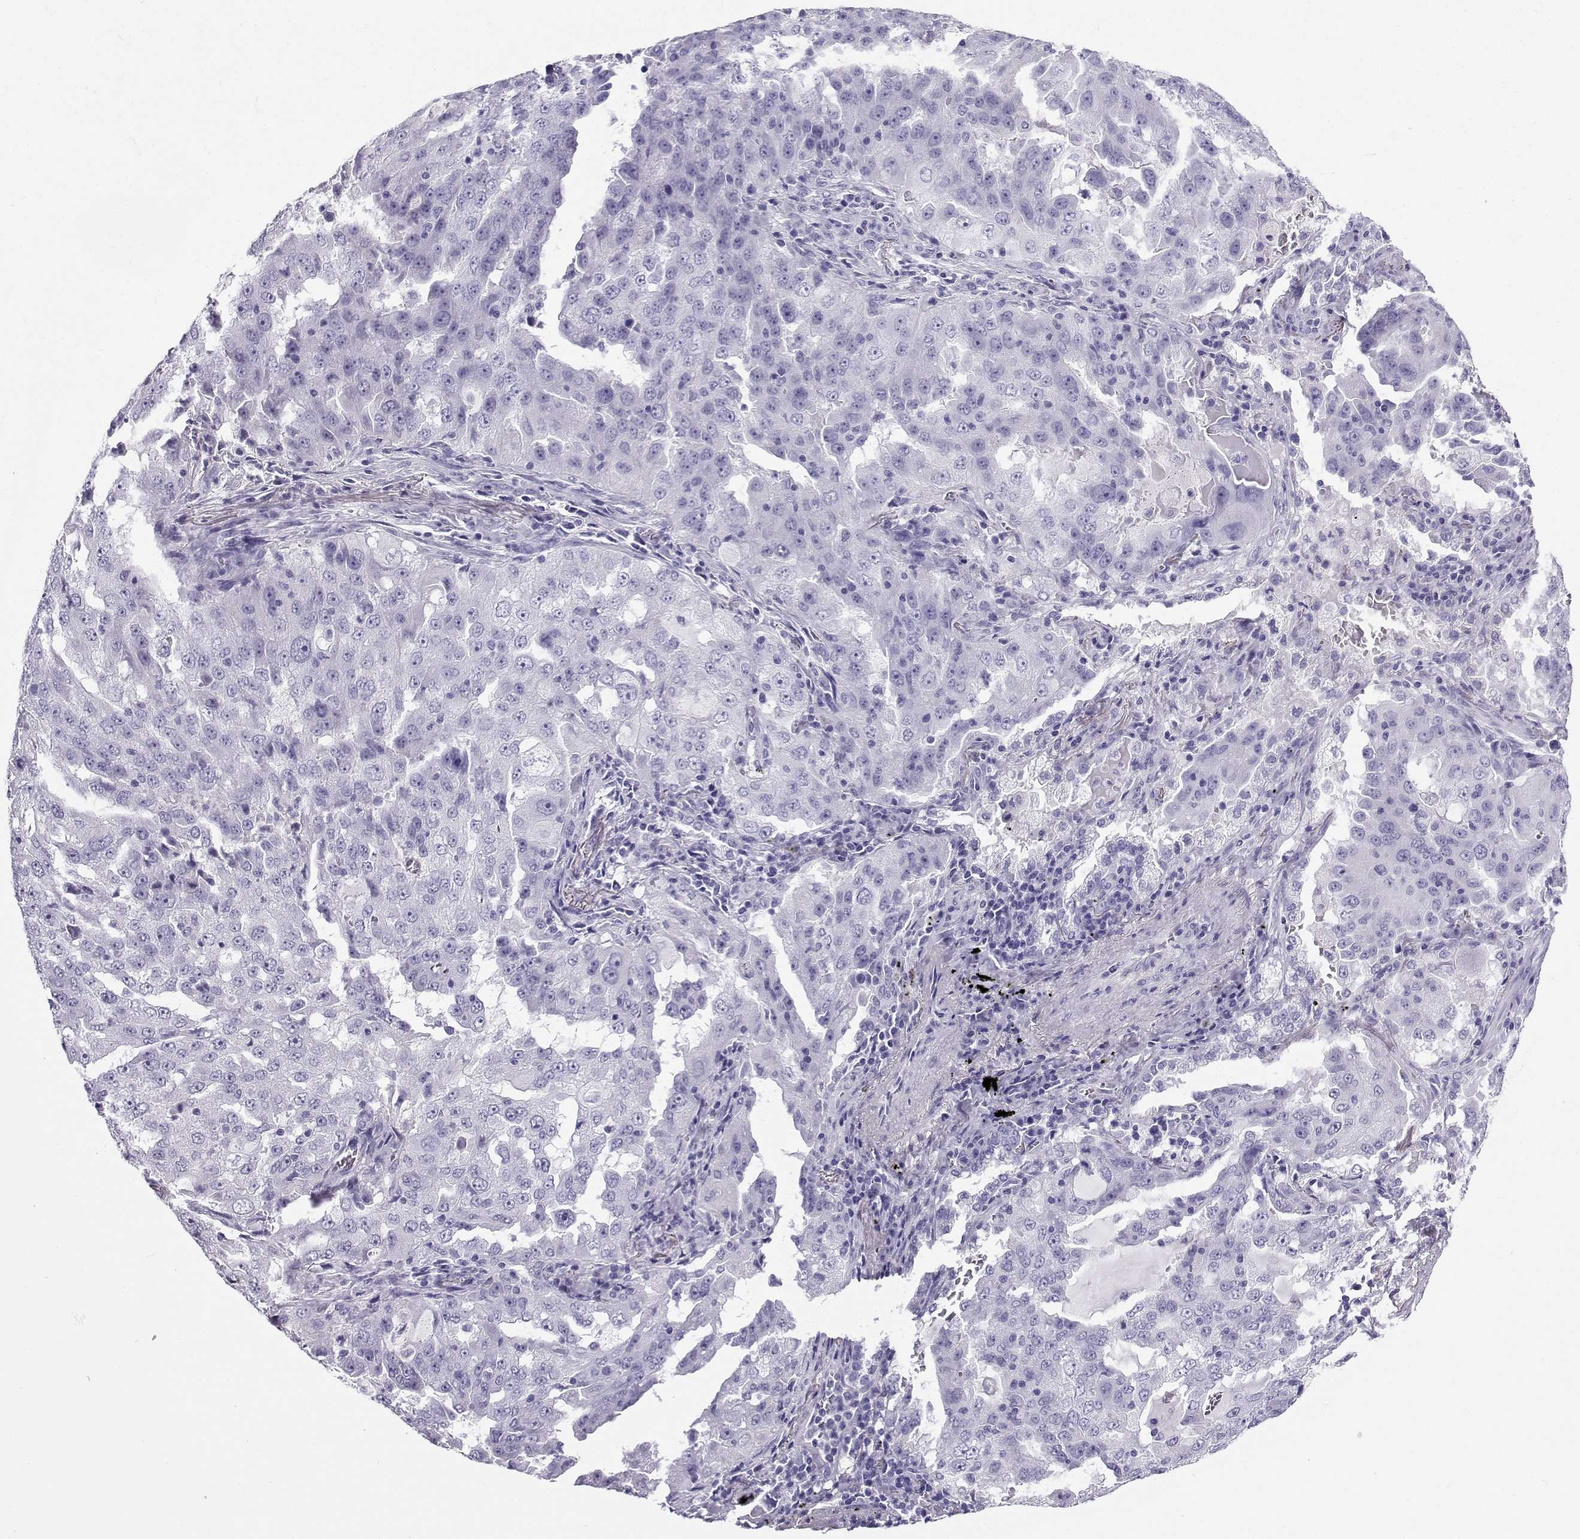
{"staining": {"intensity": "negative", "quantity": "none", "location": "none"}, "tissue": "lung cancer", "cell_type": "Tumor cells", "image_type": "cancer", "snomed": [{"axis": "morphology", "description": "Adenocarcinoma, NOS"}, {"axis": "topography", "description": "Lung"}], "caption": "Tumor cells show no significant protein positivity in lung cancer.", "gene": "CD109", "patient": {"sex": "female", "age": 61}}